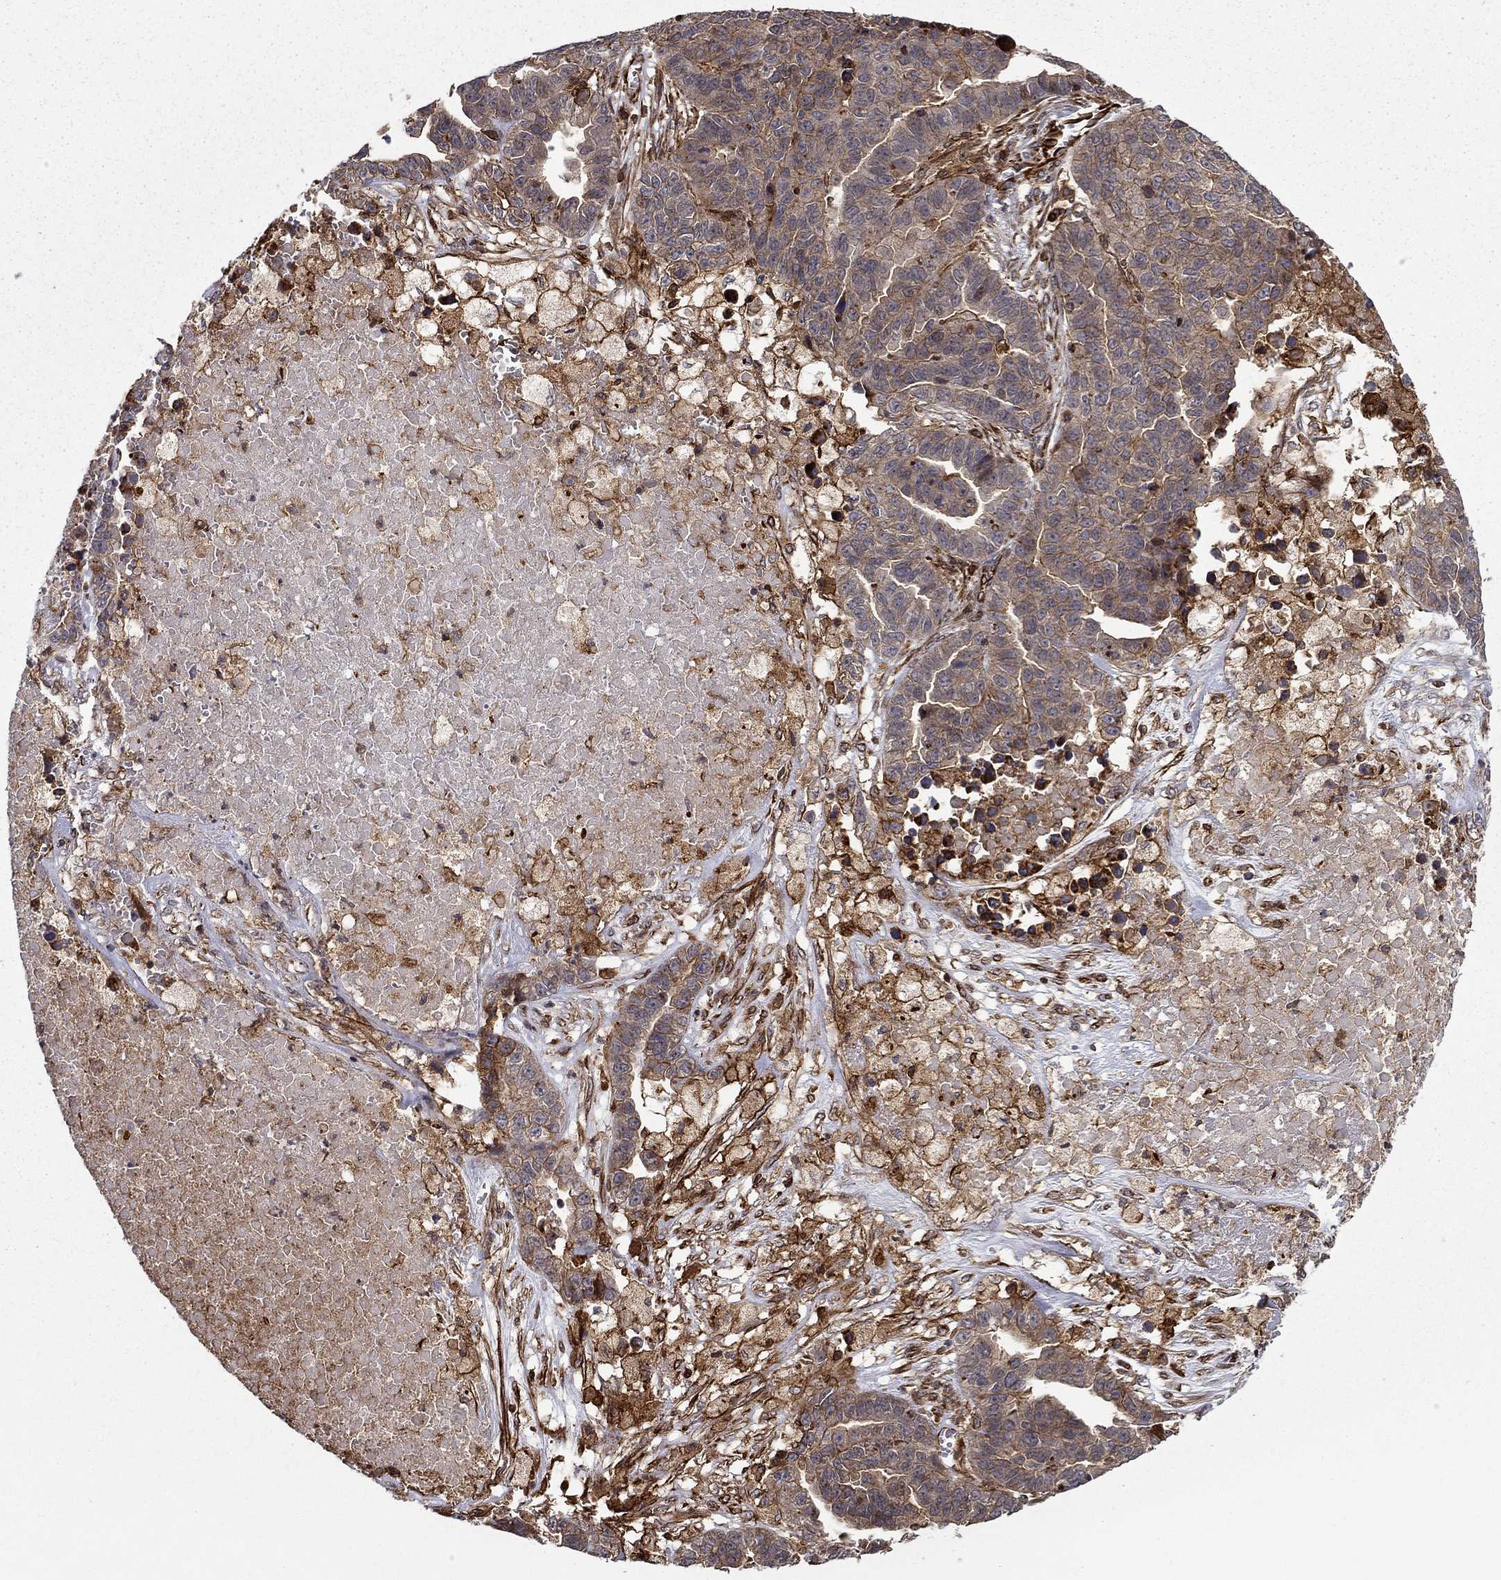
{"staining": {"intensity": "weak", "quantity": "25%-75%", "location": "cytoplasmic/membranous"}, "tissue": "ovarian cancer", "cell_type": "Tumor cells", "image_type": "cancer", "snomed": [{"axis": "morphology", "description": "Cystadenocarcinoma, serous, NOS"}, {"axis": "topography", "description": "Ovary"}], "caption": "This is an image of immunohistochemistry staining of ovarian cancer, which shows weak positivity in the cytoplasmic/membranous of tumor cells.", "gene": "ADM", "patient": {"sex": "female", "age": 87}}